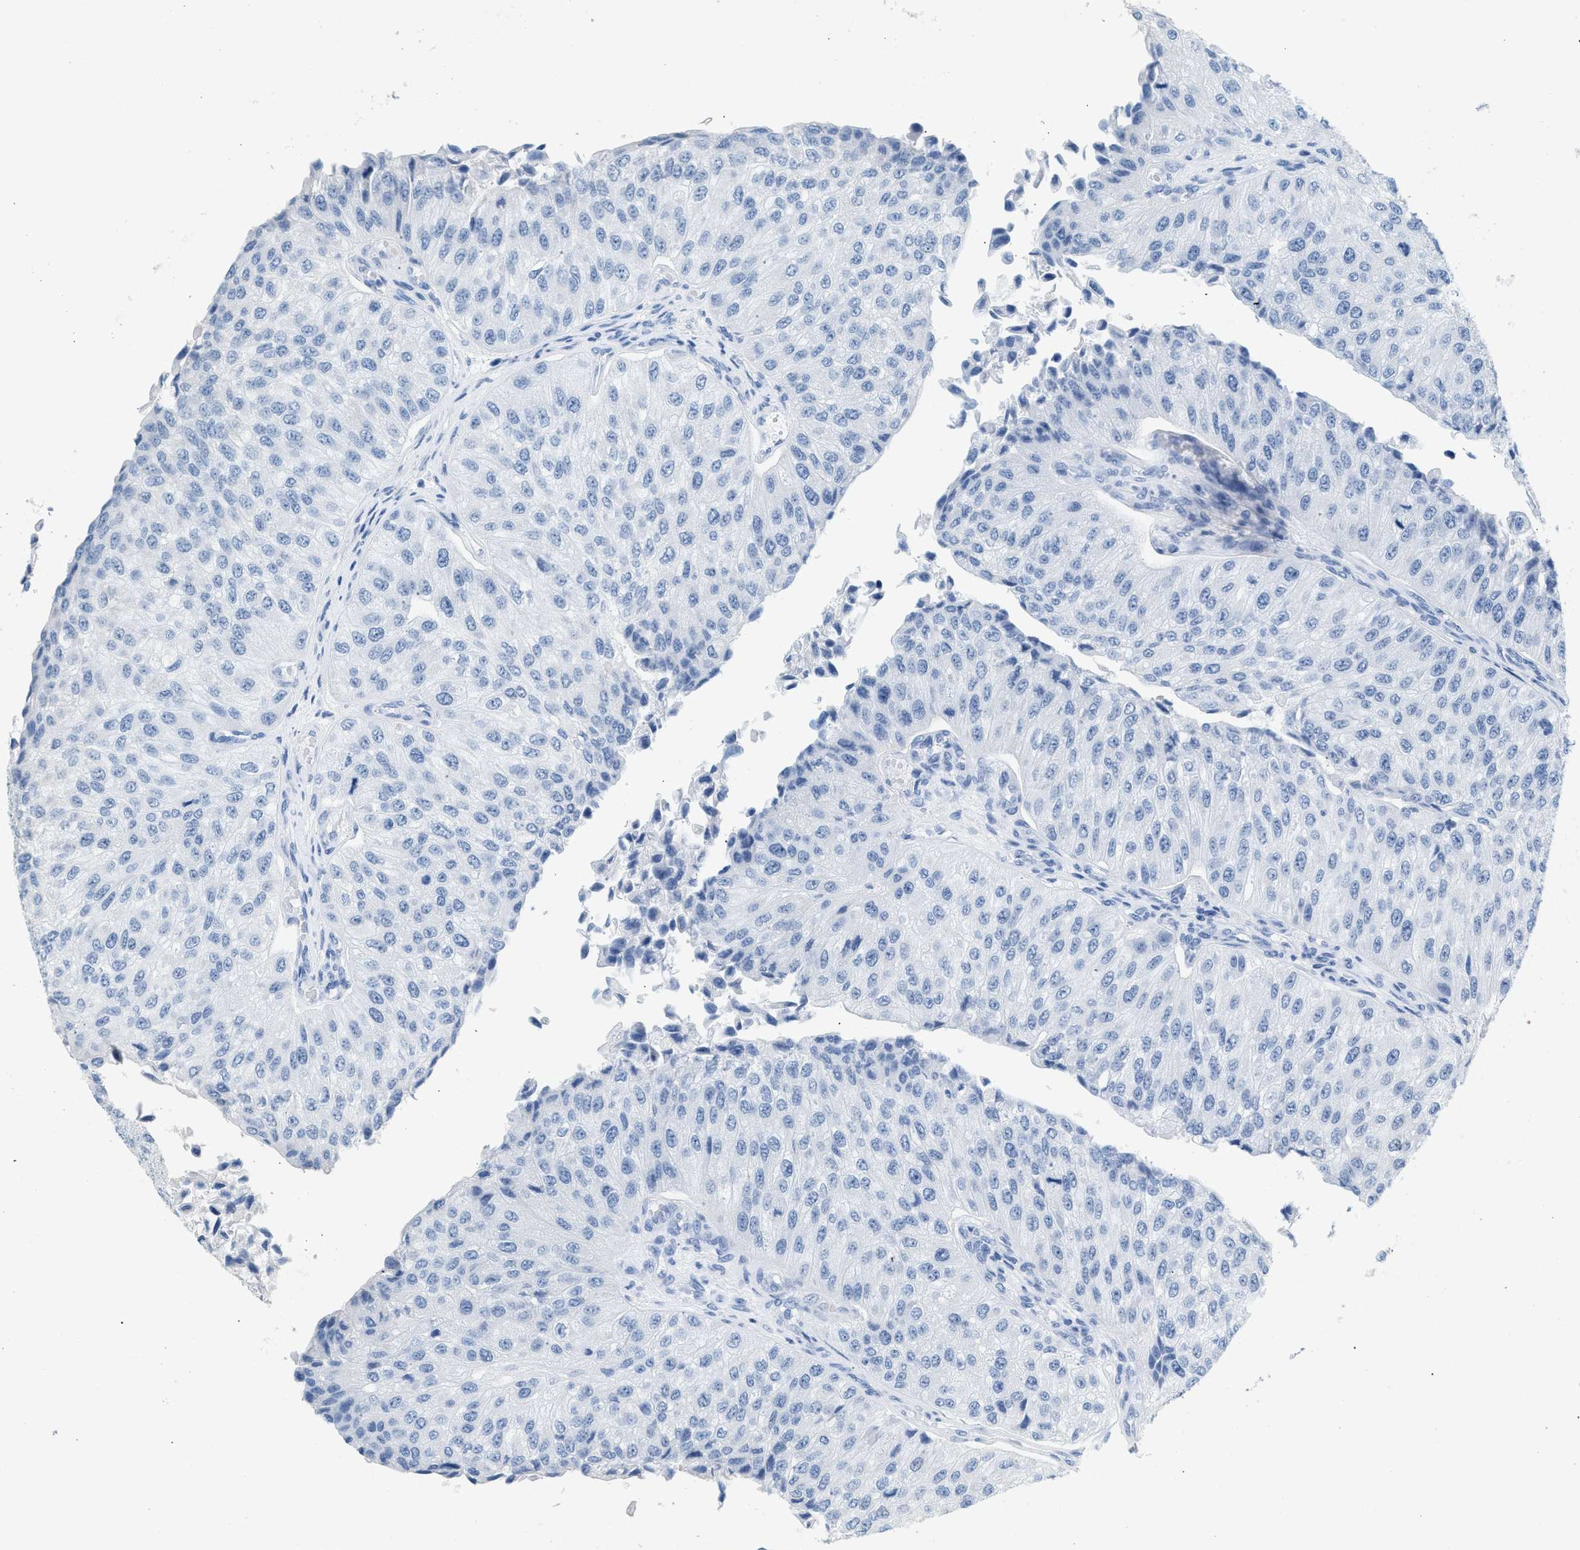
{"staining": {"intensity": "negative", "quantity": "none", "location": "none"}, "tissue": "urothelial cancer", "cell_type": "Tumor cells", "image_type": "cancer", "snomed": [{"axis": "morphology", "description": "Urothelial carcinoma, High grade"}, {"axis": "topography", "description": "Kidney"}, {"axis": "topography", "description": "Urinary bladder"}], "caption": "An image of human urothelial cancer is negative for staining in tumor cells.", "gene": "HHATL", "patient": {"sex": "male", "age": 77}}